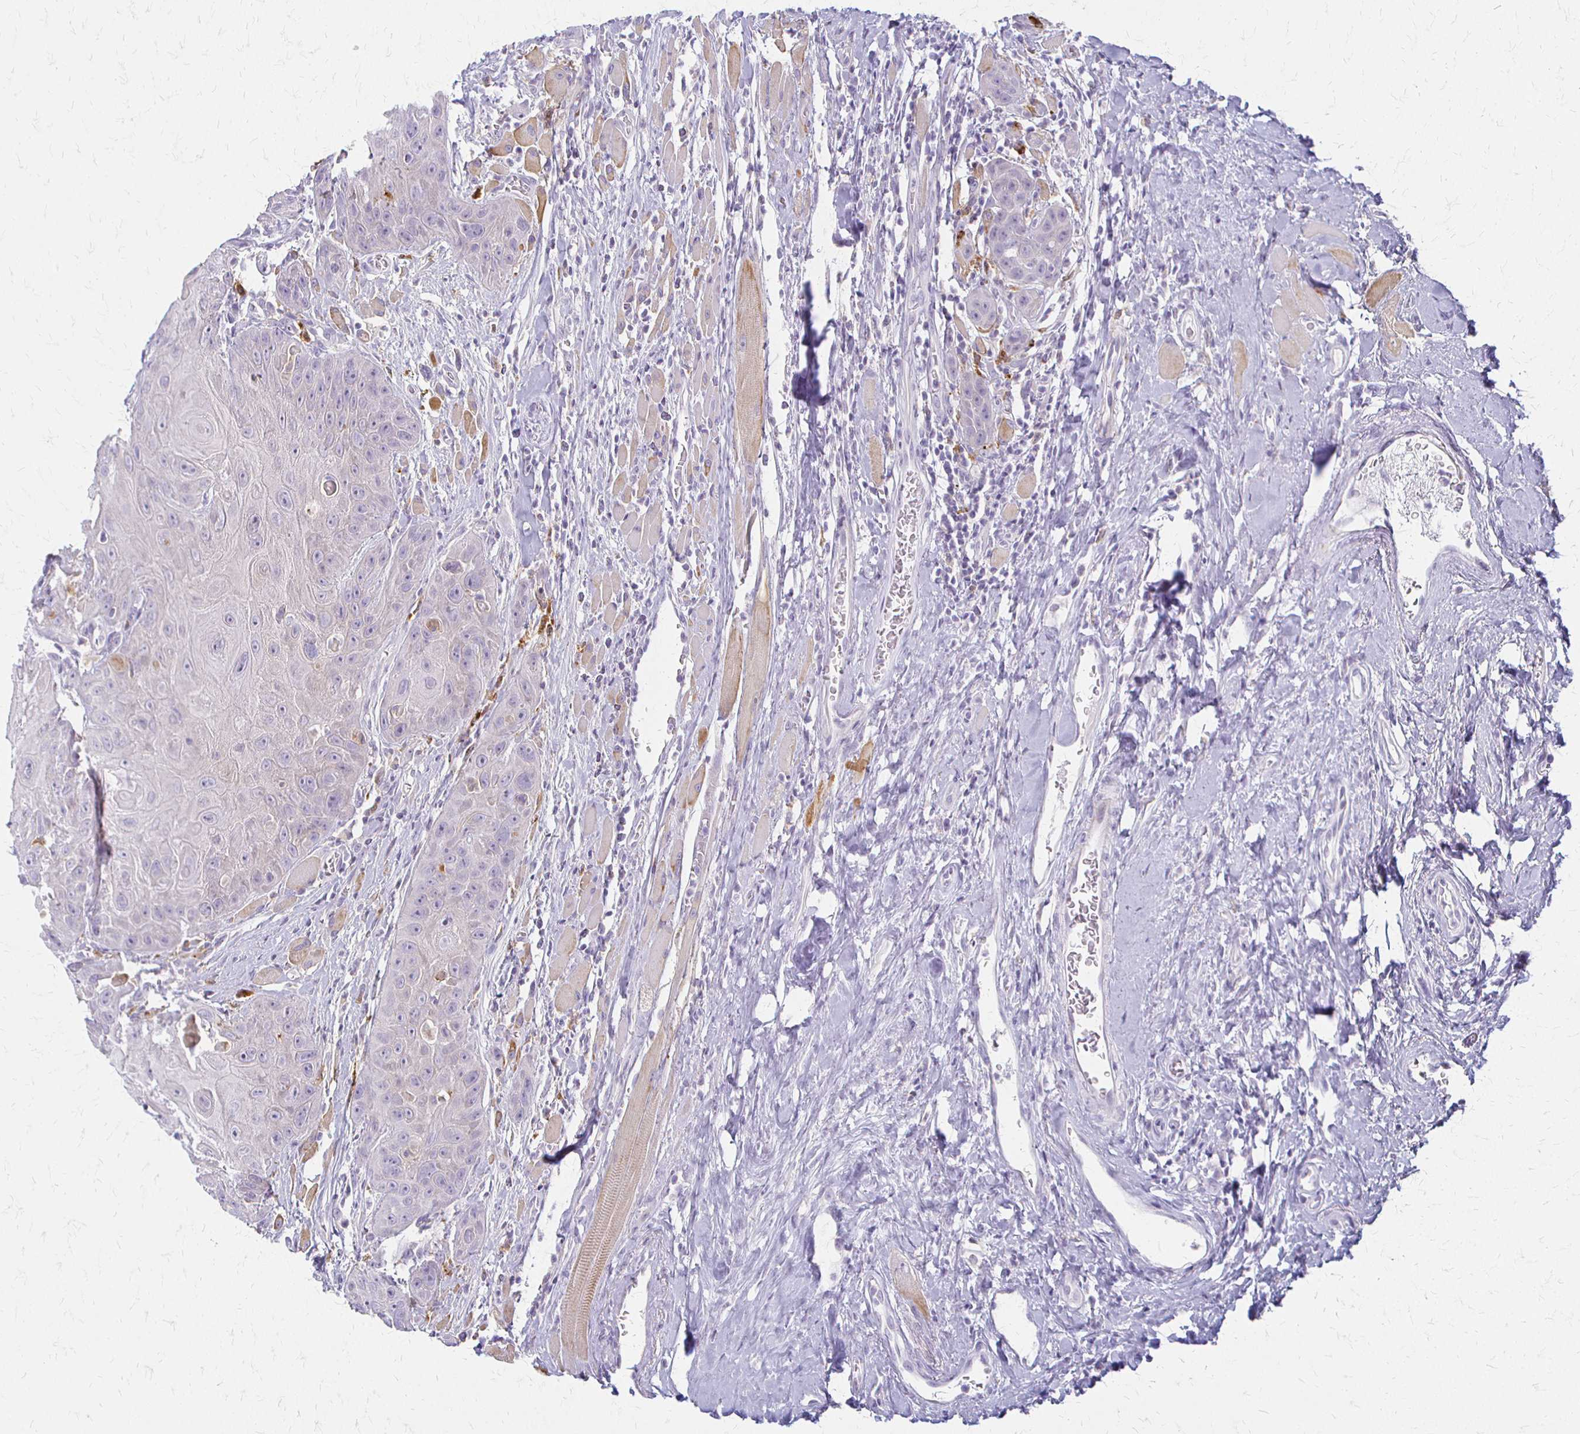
{"staining": {"intensity": "negative", "quantity": "none", "location": "none"}, "tissue": "head and neck cancer", "cell_type": "Tumor cells", "image_type": "cancer", "snomed": [{"axis": "morphology", "description": "Squamous cell carcinoma, NOS"}, {"axis": "topography", "description": "Head-Neck"}], "caption": "The micrograph demonstrates no staining of tumor cells in head and neck squamous cell carcinoma.", "gene": "ACP5", "patient": {"sex": "female", "age": 59}}